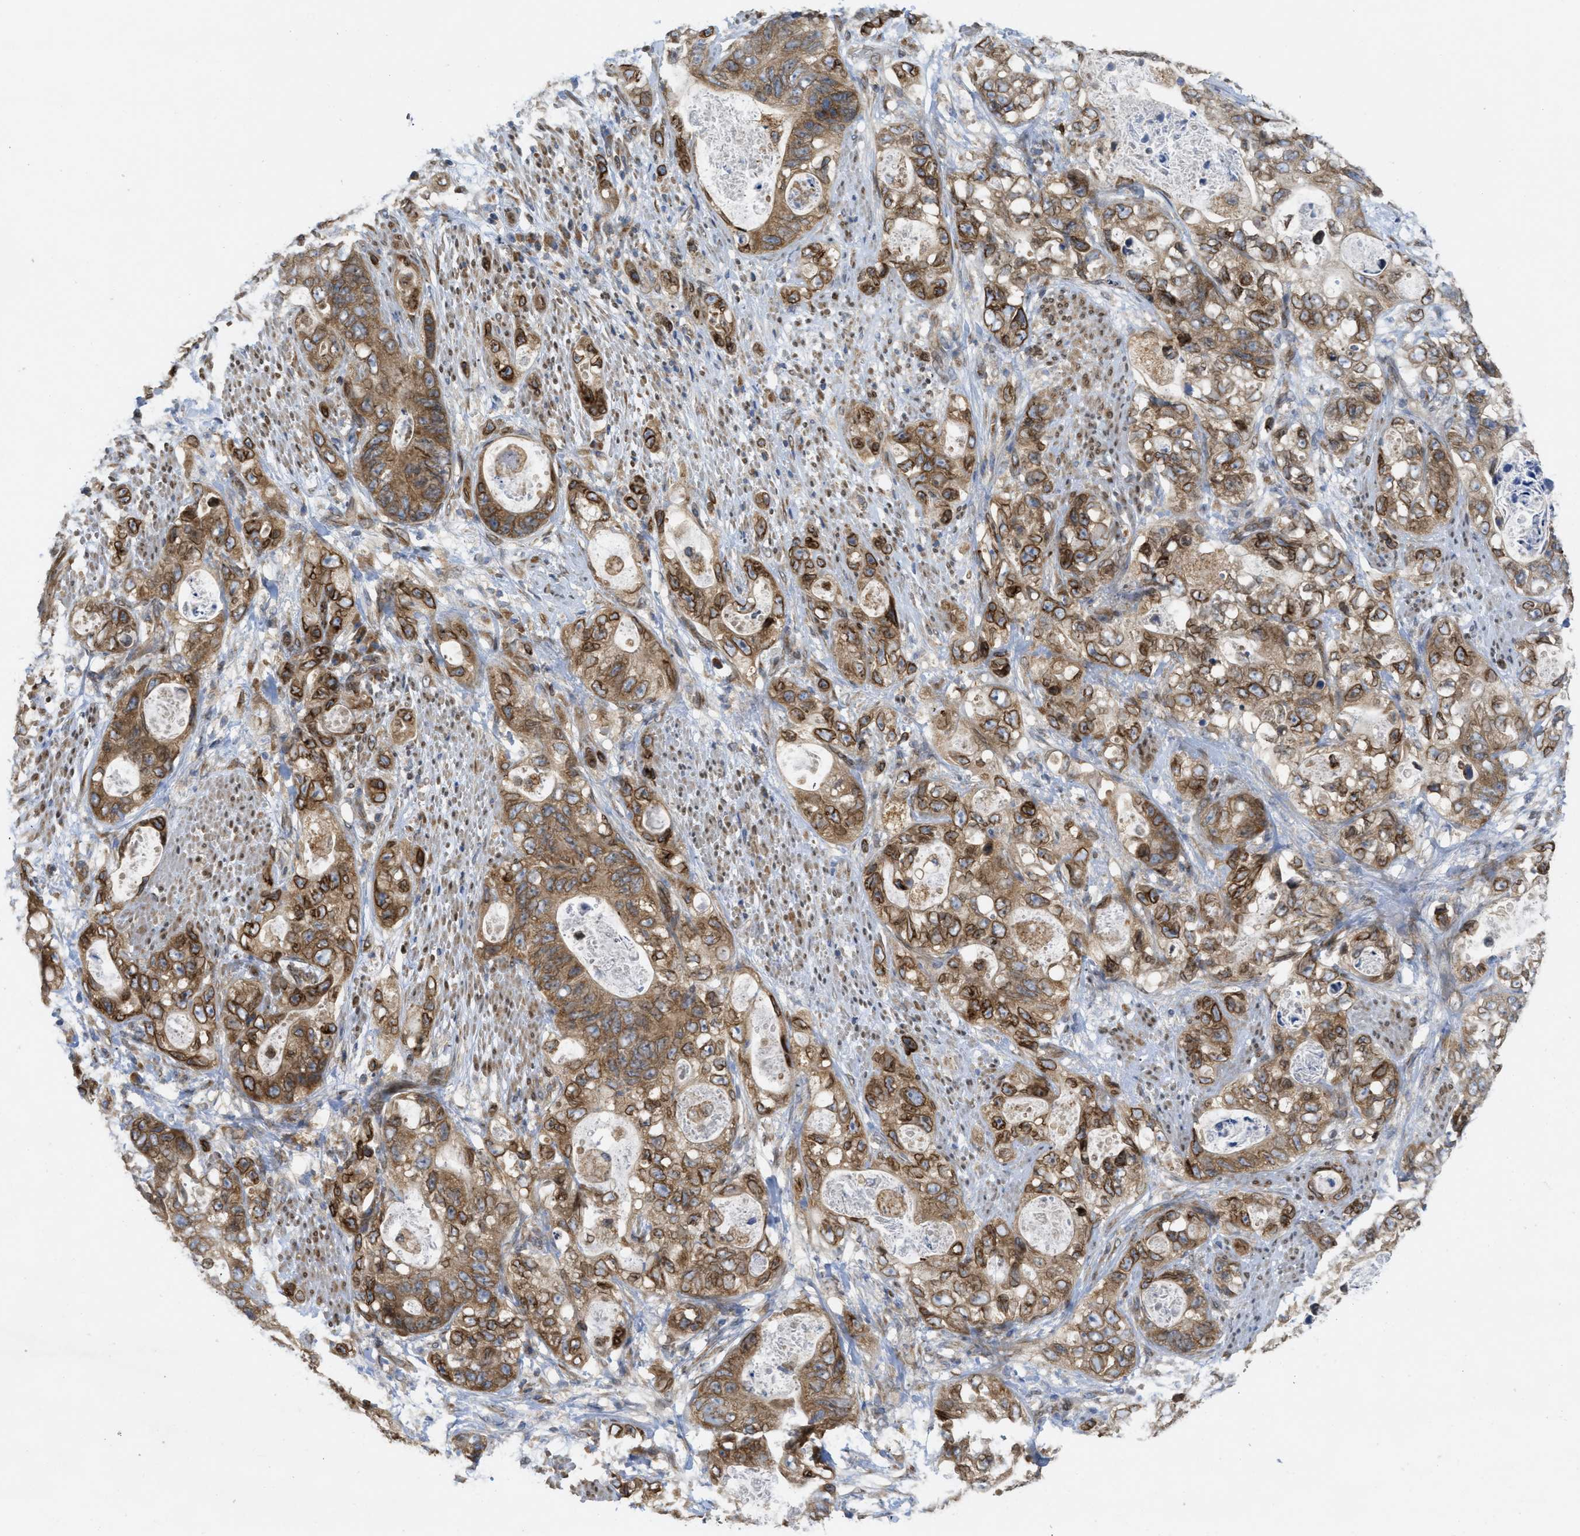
{"staining": {"intensity": "moderate", "quantity": ">75%", "location": "cytoplasmic/membranous,nuclear"}, "tissue": "stomach cancer", "cell_type": "Tumor cells", "image_type": "cancer", "snomed": [{"axis": "morphology", "description": "Adenocarcinoma, NOS"}, {"axis": "topography", "description": "Stomach"}], "caption": "Stomach cancer (adenocarcinoma) stained with immunohistochemistry (IHC) exhibits moderate cytoplasmic/membranous and nuclear positivity in approximately >75% of tumor cells.", "gene": "EIF2AK3", "patient": {"sex": "female", "age": 89}}